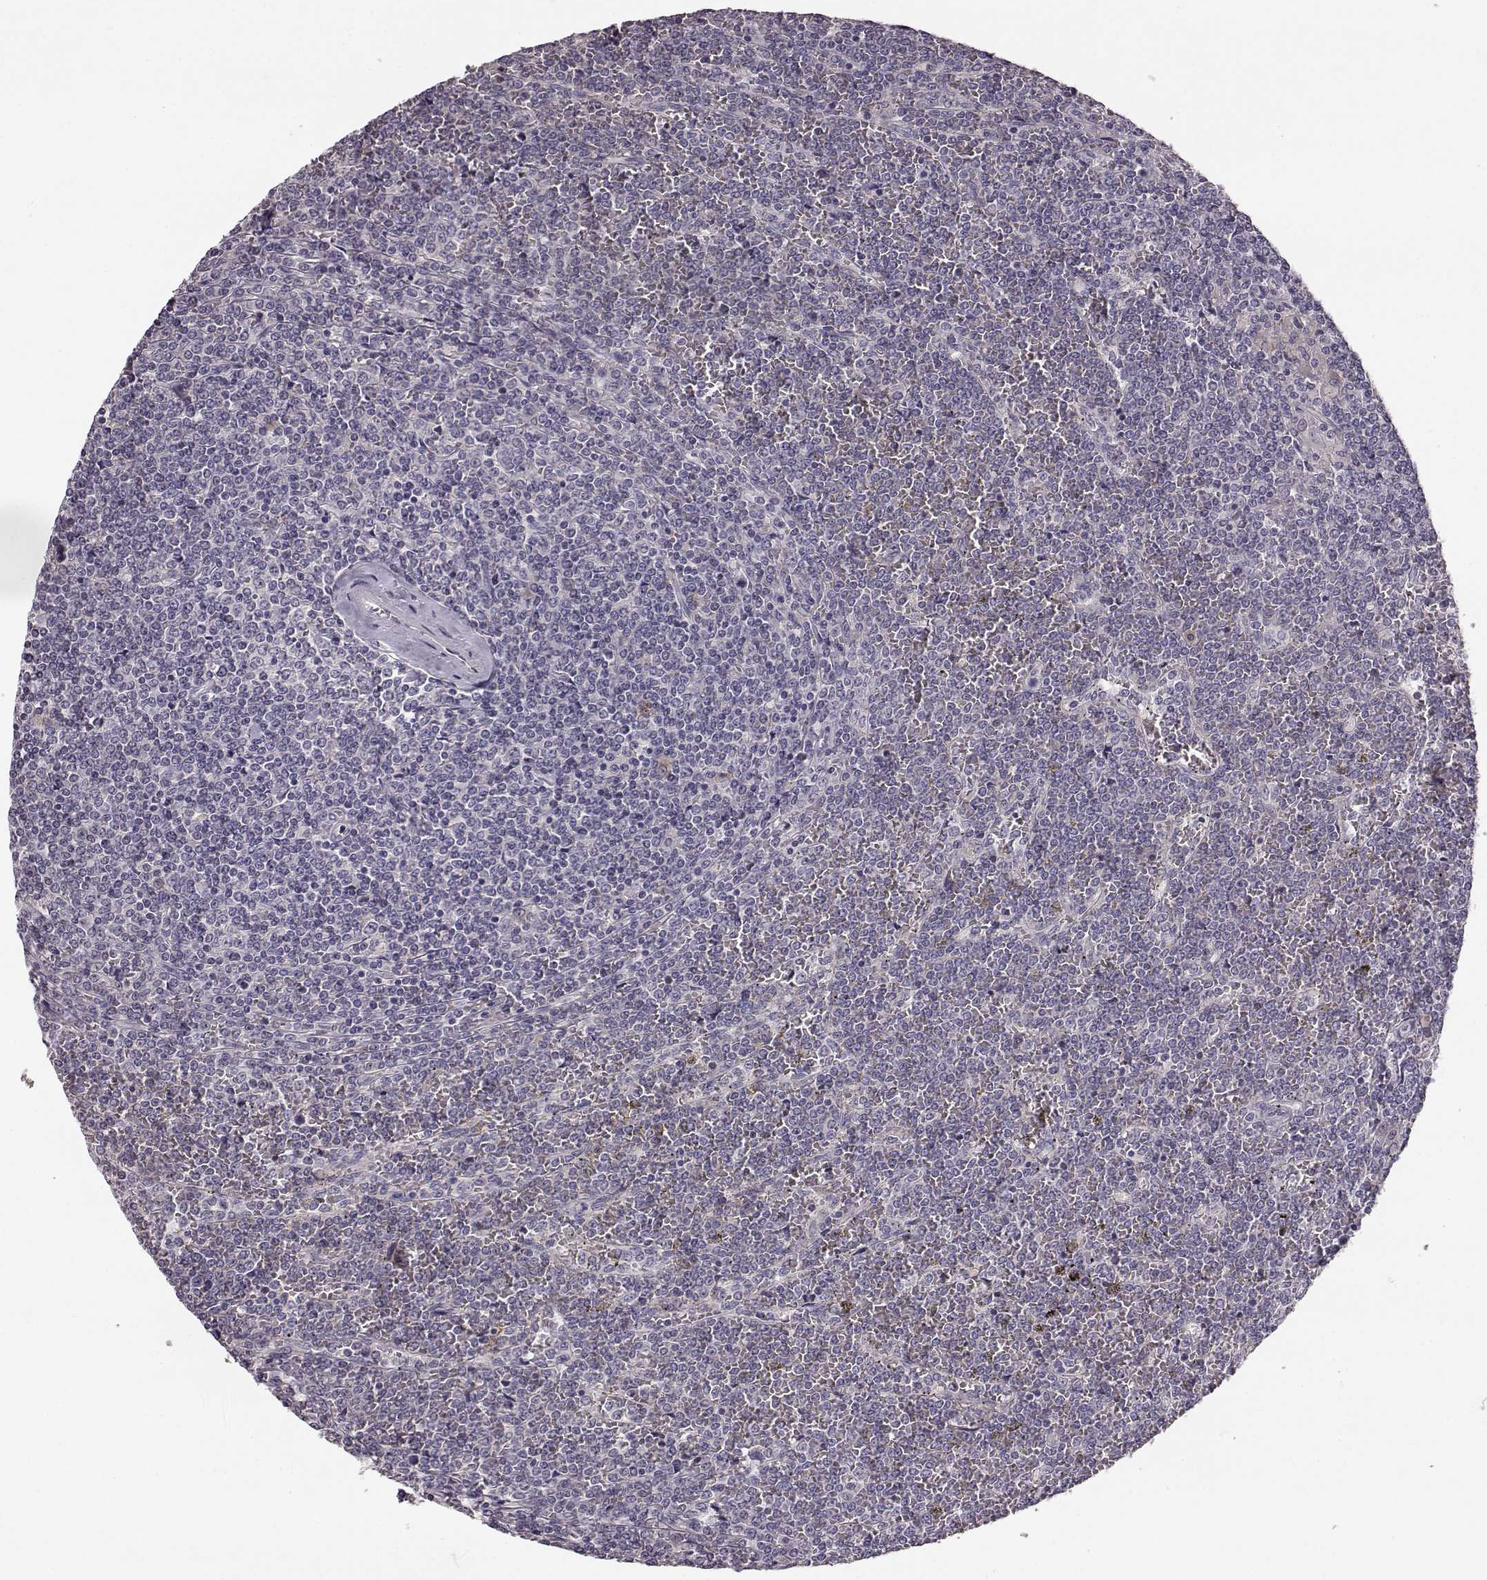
{"staining": {"intensity": "negative", "quantity": "none", "location": "none"}, "tissue": "lymphoma", "cell_type": "Tumor cells", "image_type": "cancer", "snomed": [{"axis": "morphology", "description": "Malignant lymphoma, non-Hodgkin's type, Low grade"}, {"axis": "topography", "description": "Spleen"}], "caption": "This is an IHC photomicrograph of low-grade malignant lymphoma, non-Hodgkin's type. There is no expression in tumor cells.", "gene": "YJEFN3", "patient": {"sex": "female", "age": 19}}